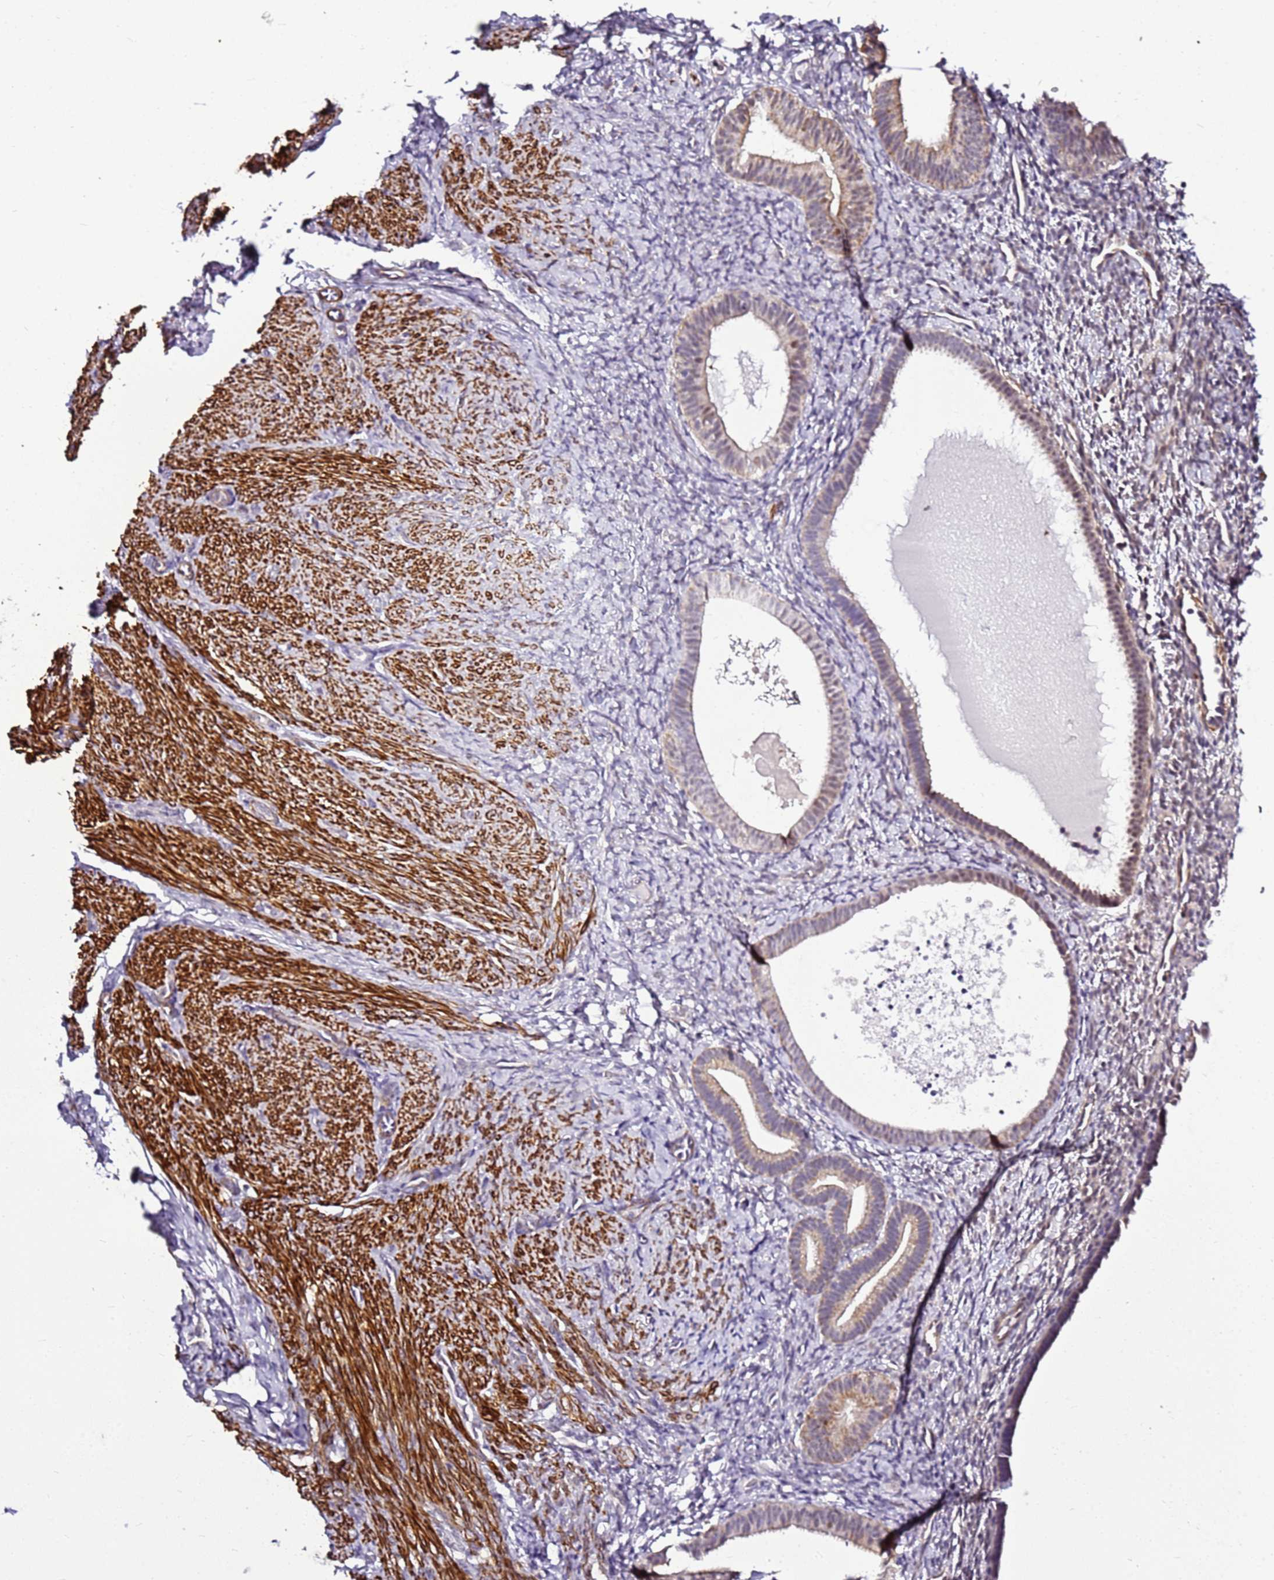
{"staining": {"intensity": "negative", "quantity": "none", "location": "none"}, "tissue": "endometrium", "cell_type": "Cells in endometrial stroma", "image_type": "normal", "snomed": [{"axis": "morphology", "description": "Normal tissue, NOS"}, {"axis": "topography", "description": "Endometrium"}], "caption": "High magnification brightfield microscopy of normal endometrium stained with DAB (brown) and counterstained with hematoxylin (blue): cells in endometrial stroma show no significant expression.", "gene": "SMIM4", "patient": {"sex": "female", "age": 65}}